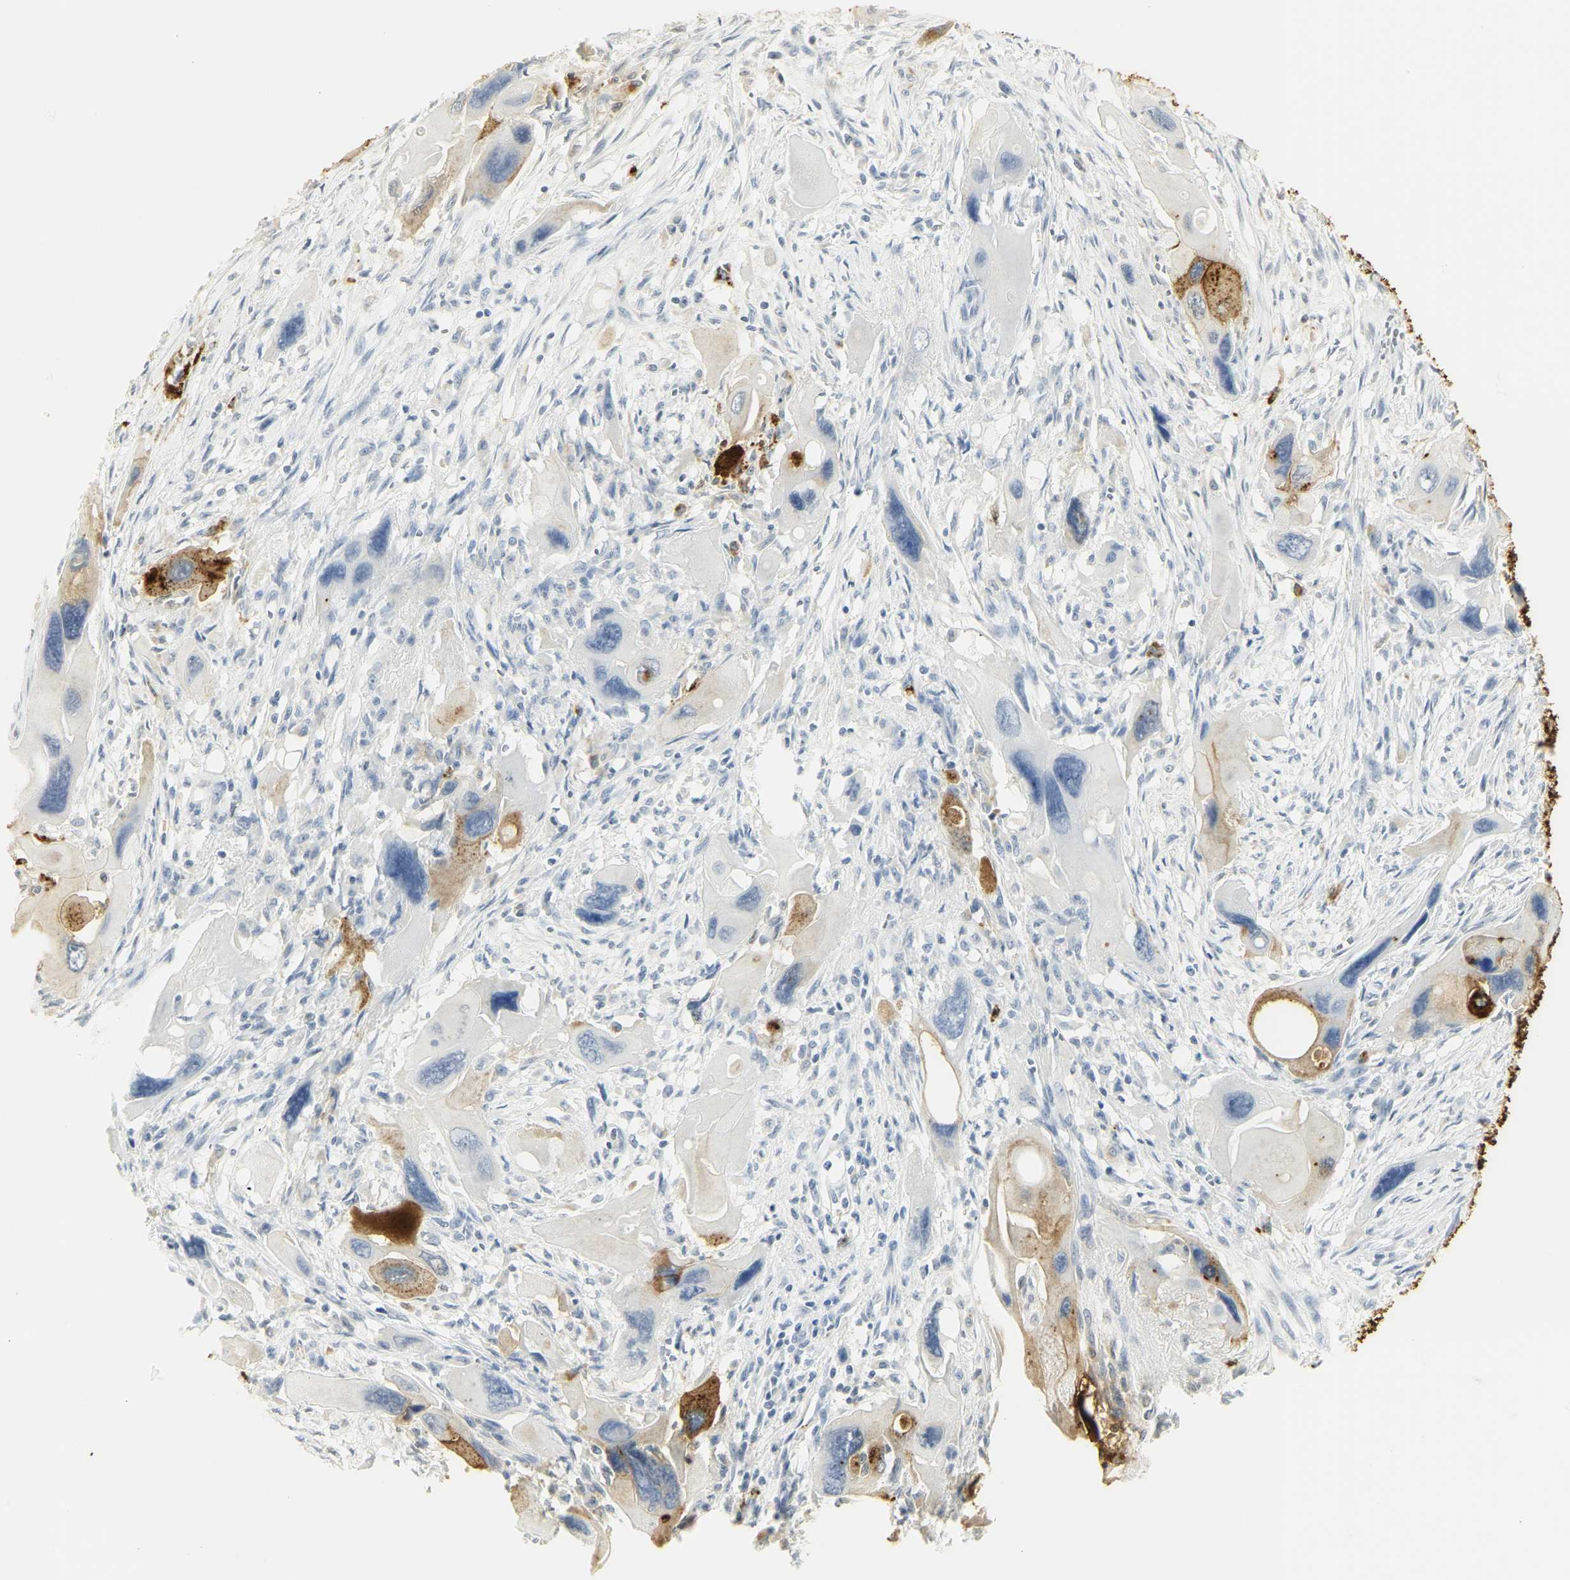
{"staining": {"intensity": "moderate", "quantity": "<25%", "location": "cytoplasmic/membranous"}, "tissue": "pancreatic cancer", "cell_type": "Tumor cells", "image_type": "cancer", "snomed": [{"axis": "morphology", "description": "Adenocarcinoma, NOS"}, {"axis": "topography", "description": "Pancreas"}], "caption": "Moderate cytoplasmic/membranous staining is appreciated in approximately <25% of tumor cells in pancreatic cancer.", "gene": "CEACAM5", "patient": {"sex": "male", "age": 73}}